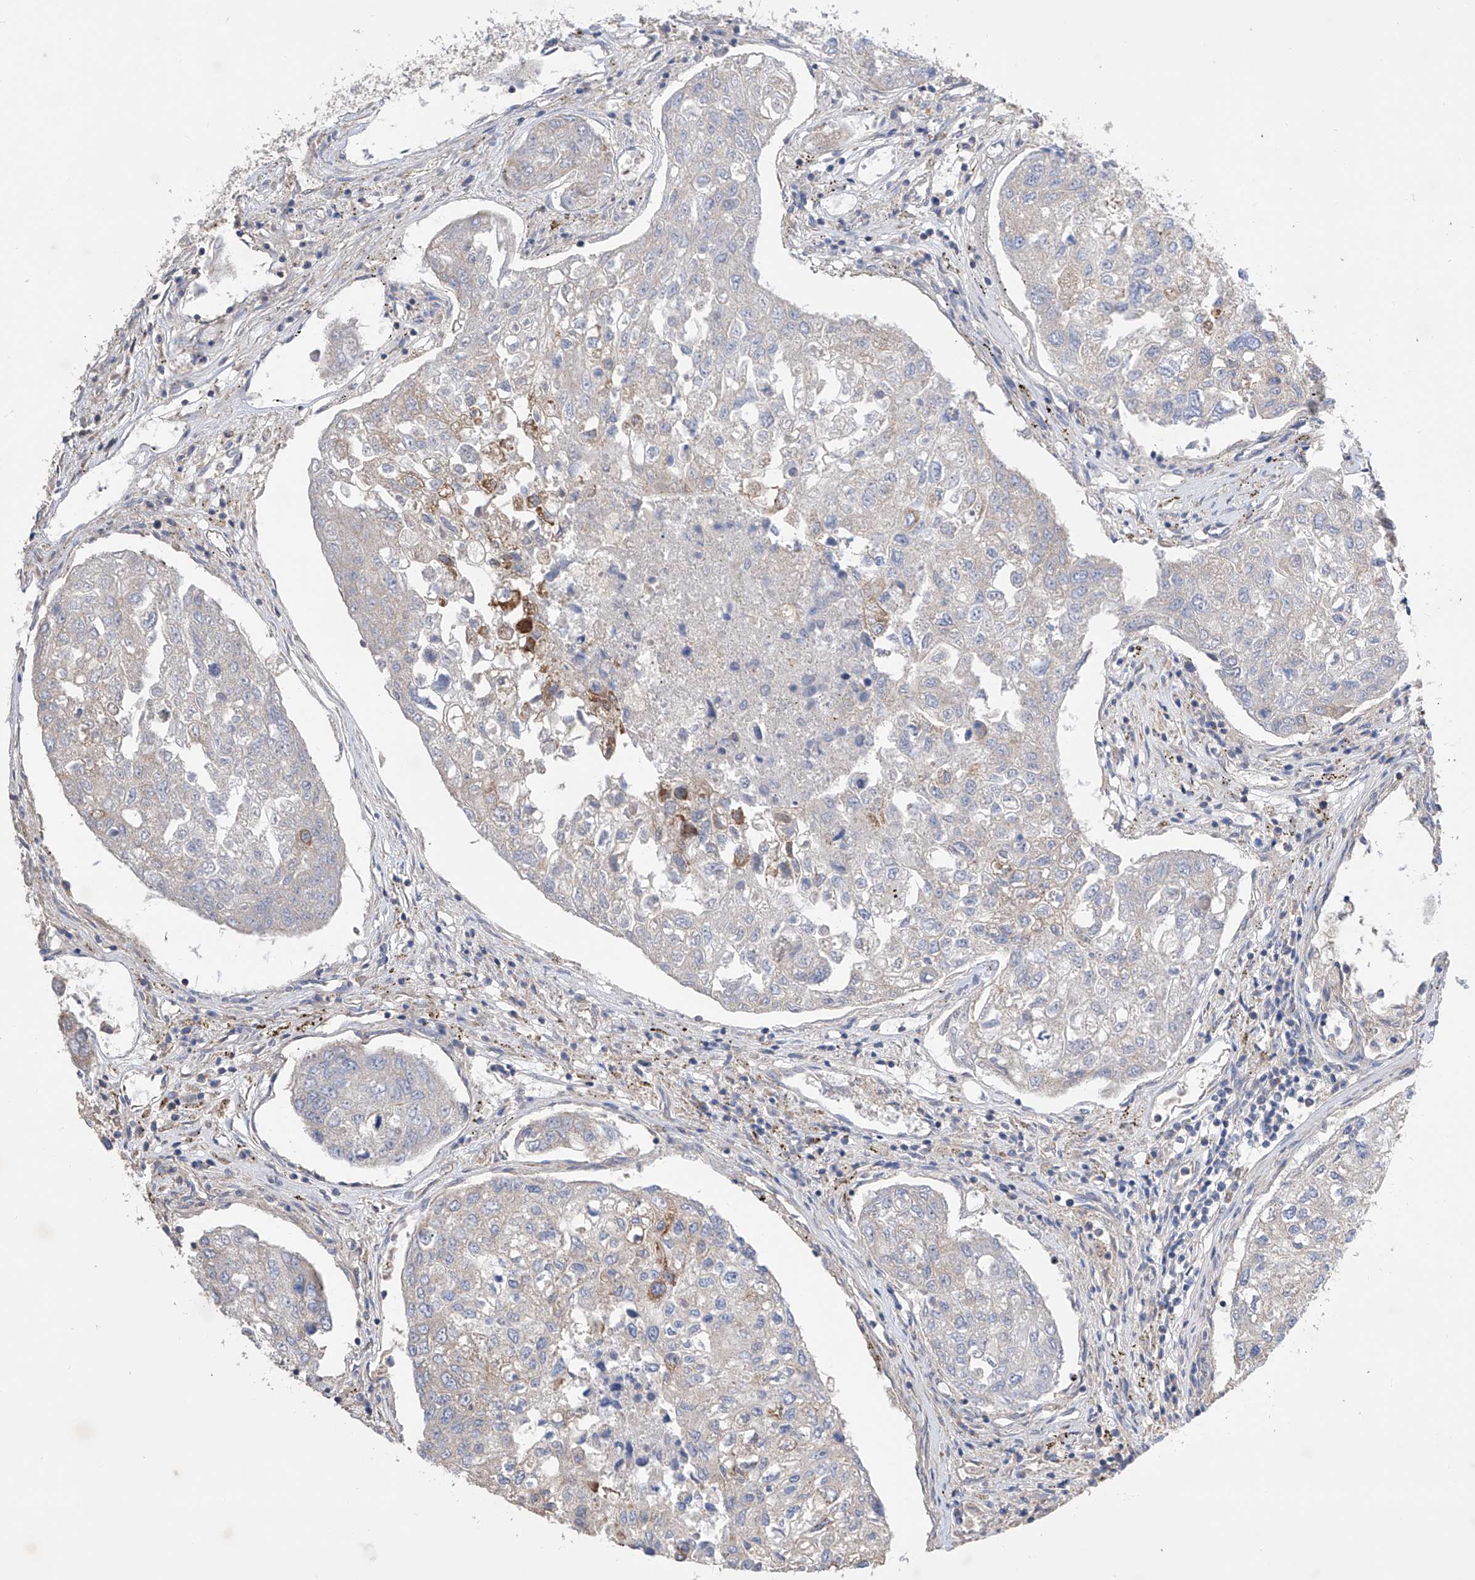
{"staining": {"intensity": "negative", "quantity": "none", "location": "none"}, "tissue": "urothelial cancer", "cell_type": "Tumor cells", "image_type": "cancer", "snomed": [{"axis": "morphology", "description": "Urothelial carcinoma, High grade"}, {"axis": "topography", "description": "Lymph node"}, {"axis": "topography", "description": "Urinary bladder"}], "caption": "Urothelial carcinoma (high-grade) stained for a protein using IHC displays no expression tumor cells.", "gene": "NFATC4", "patient": {"sex": "male", "age": 51}}